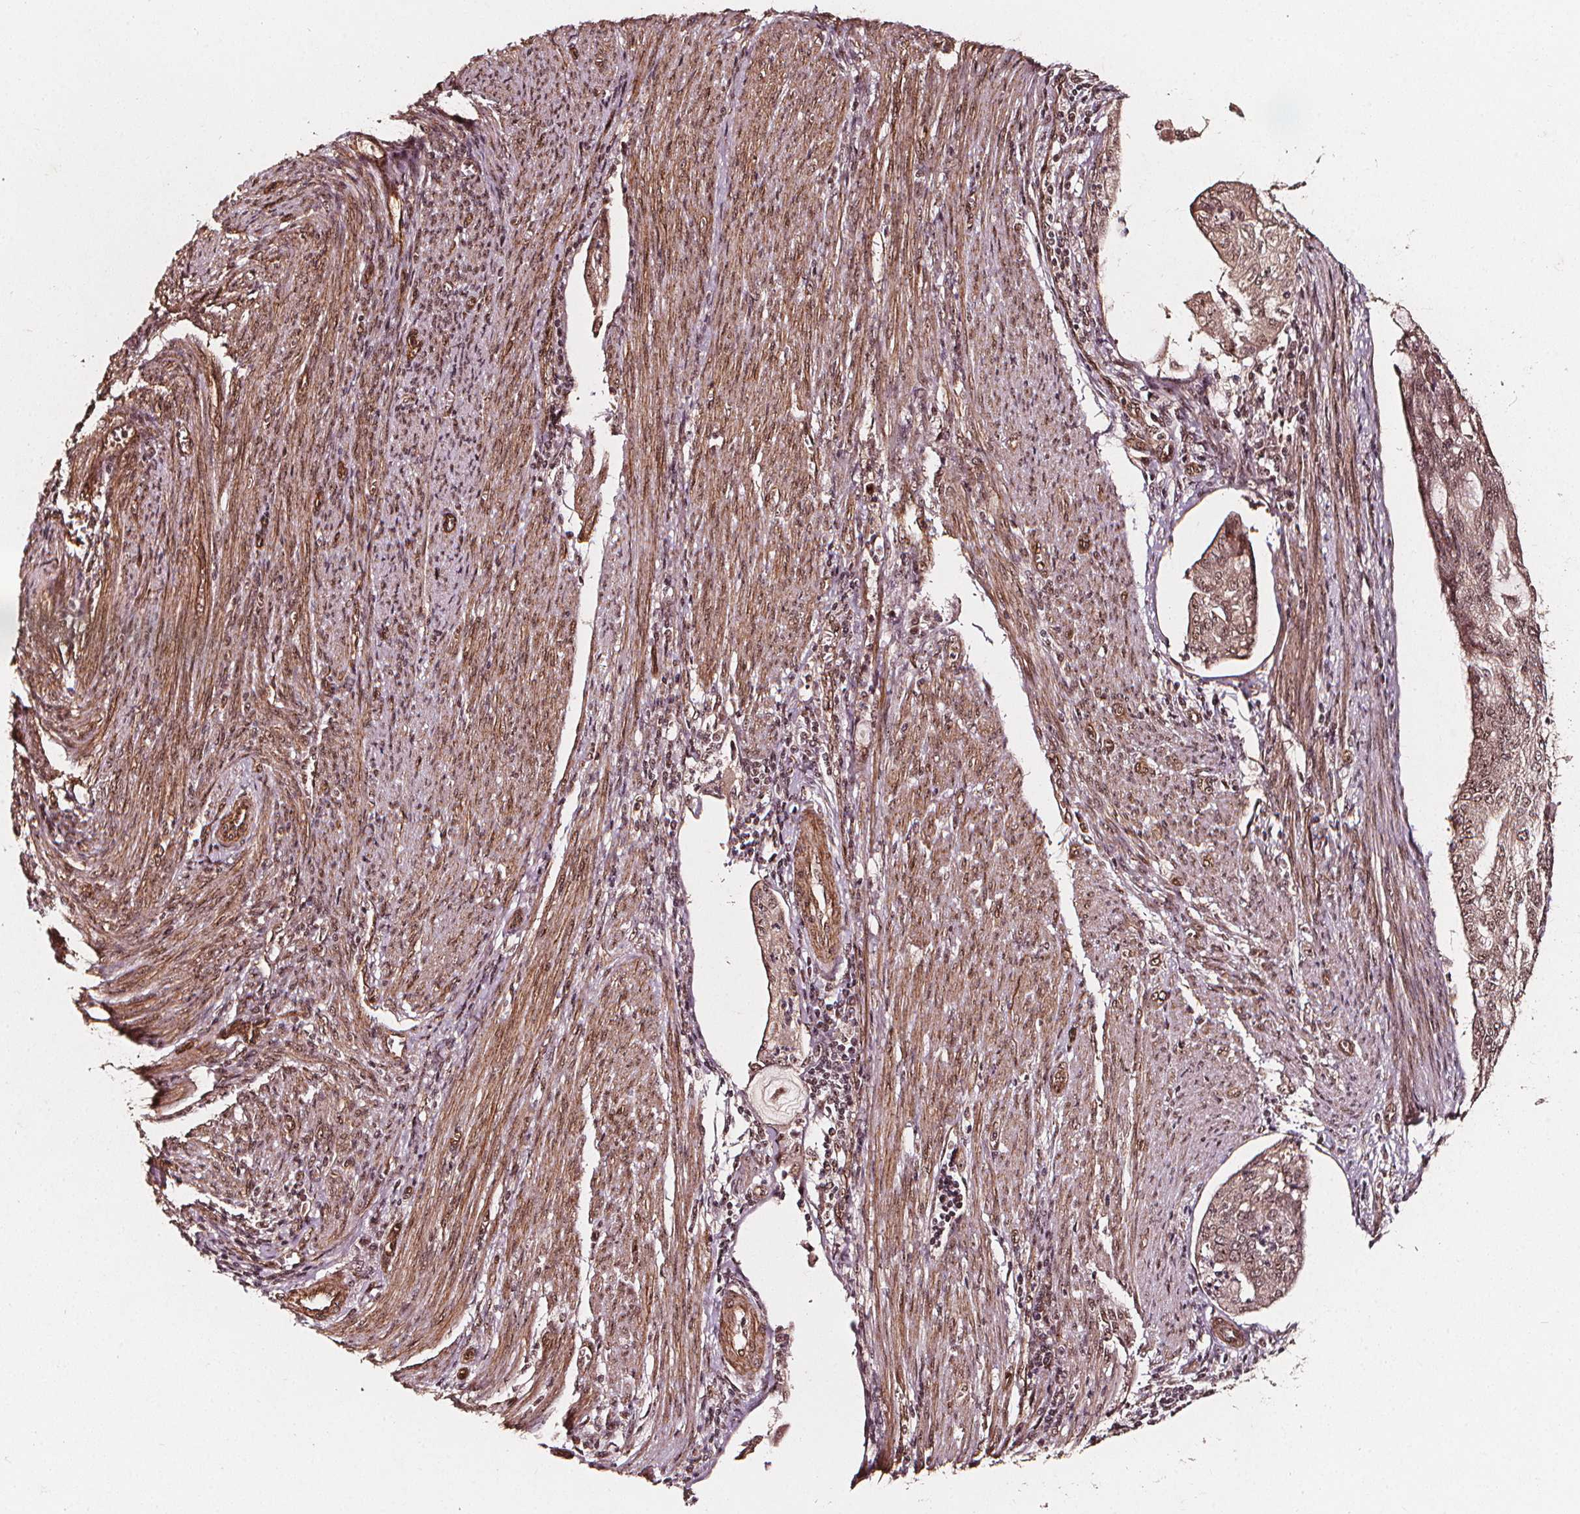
{"staining": {"intensity": "moderate", "quantity": ">75%", "location": "cytoplasmic/membranous,nuclear"}, "tissue": "endometrial cancer", "cell_type": "Tumor cells", "image_type": "cancer", "snomed": [{"axis": "morphology", "description": "Adenocarcinoma, NOS"}, {"axis": "topography", "description": "Endometrium"}], "caption": "Immunohistochemistry (IHC) image of adenocarcinoma (endometrial) stained for a protein (brown), which displays medium levels of moderate cytoplasmic/membranous and nuclear staining in about >75% of tumor cells.", "gene": "EXOSC9", "patient": {"sex": "female", "age": 79}}